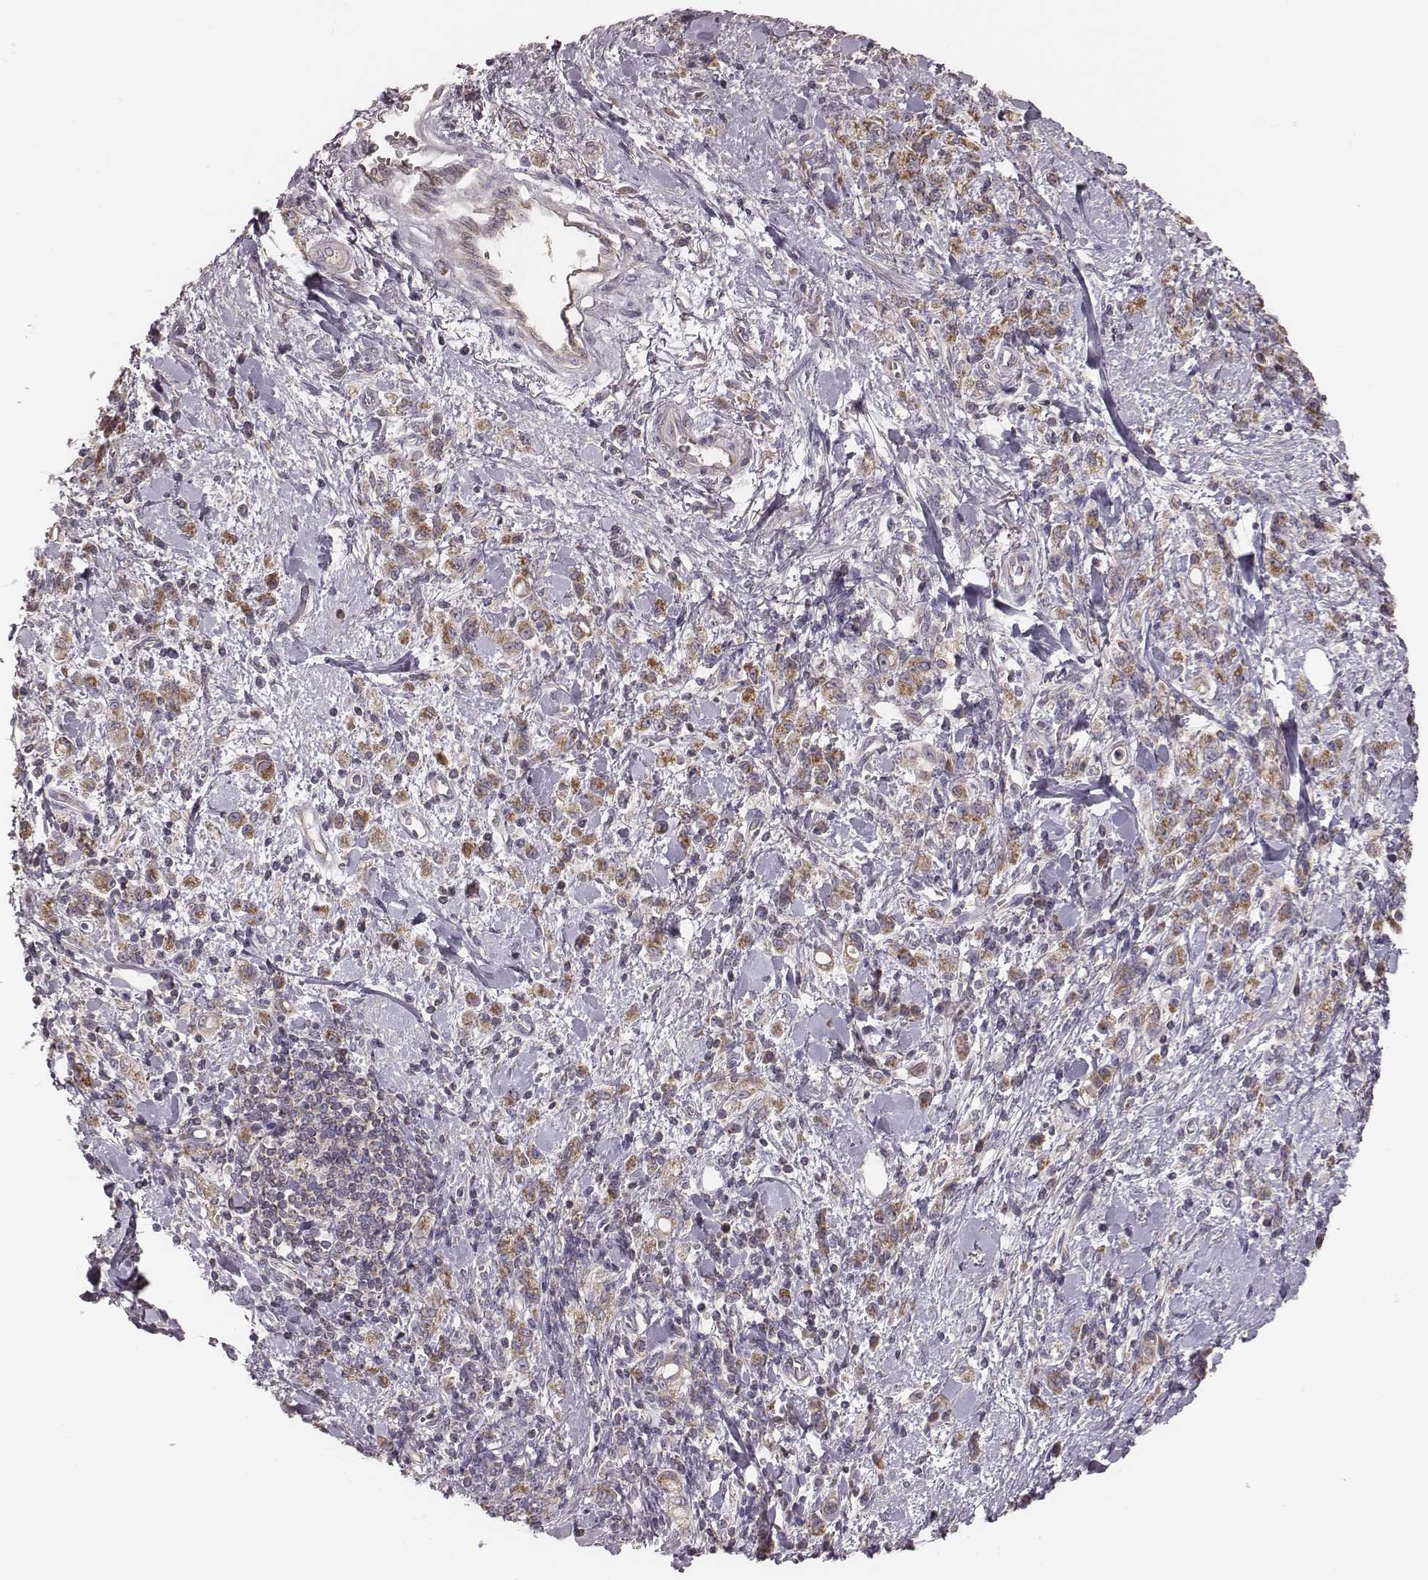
{"staining": {"intensity": "moderate", "quantity": ">75%", "location": "cytoplasmic/membranous"}, "tissue": "stomach cancer", "cell_type": "Tumor cells", "image_type": "cancer", "snomed": [{"axis": "morphology", "description": "Adenocarcinoma, NOS"}, {"axis": "topography", "description": "Stomach"}], "caption": "The image exhibits a brown stain indicating the presence of a protein in the cytoplasmic/membranous of tumor cells in stomach adenocarcinoma. (IHC, brightfield microscopy, high magnification).", "gene": "MRPS27", "patient": {"sex": "male", "age": 77}}